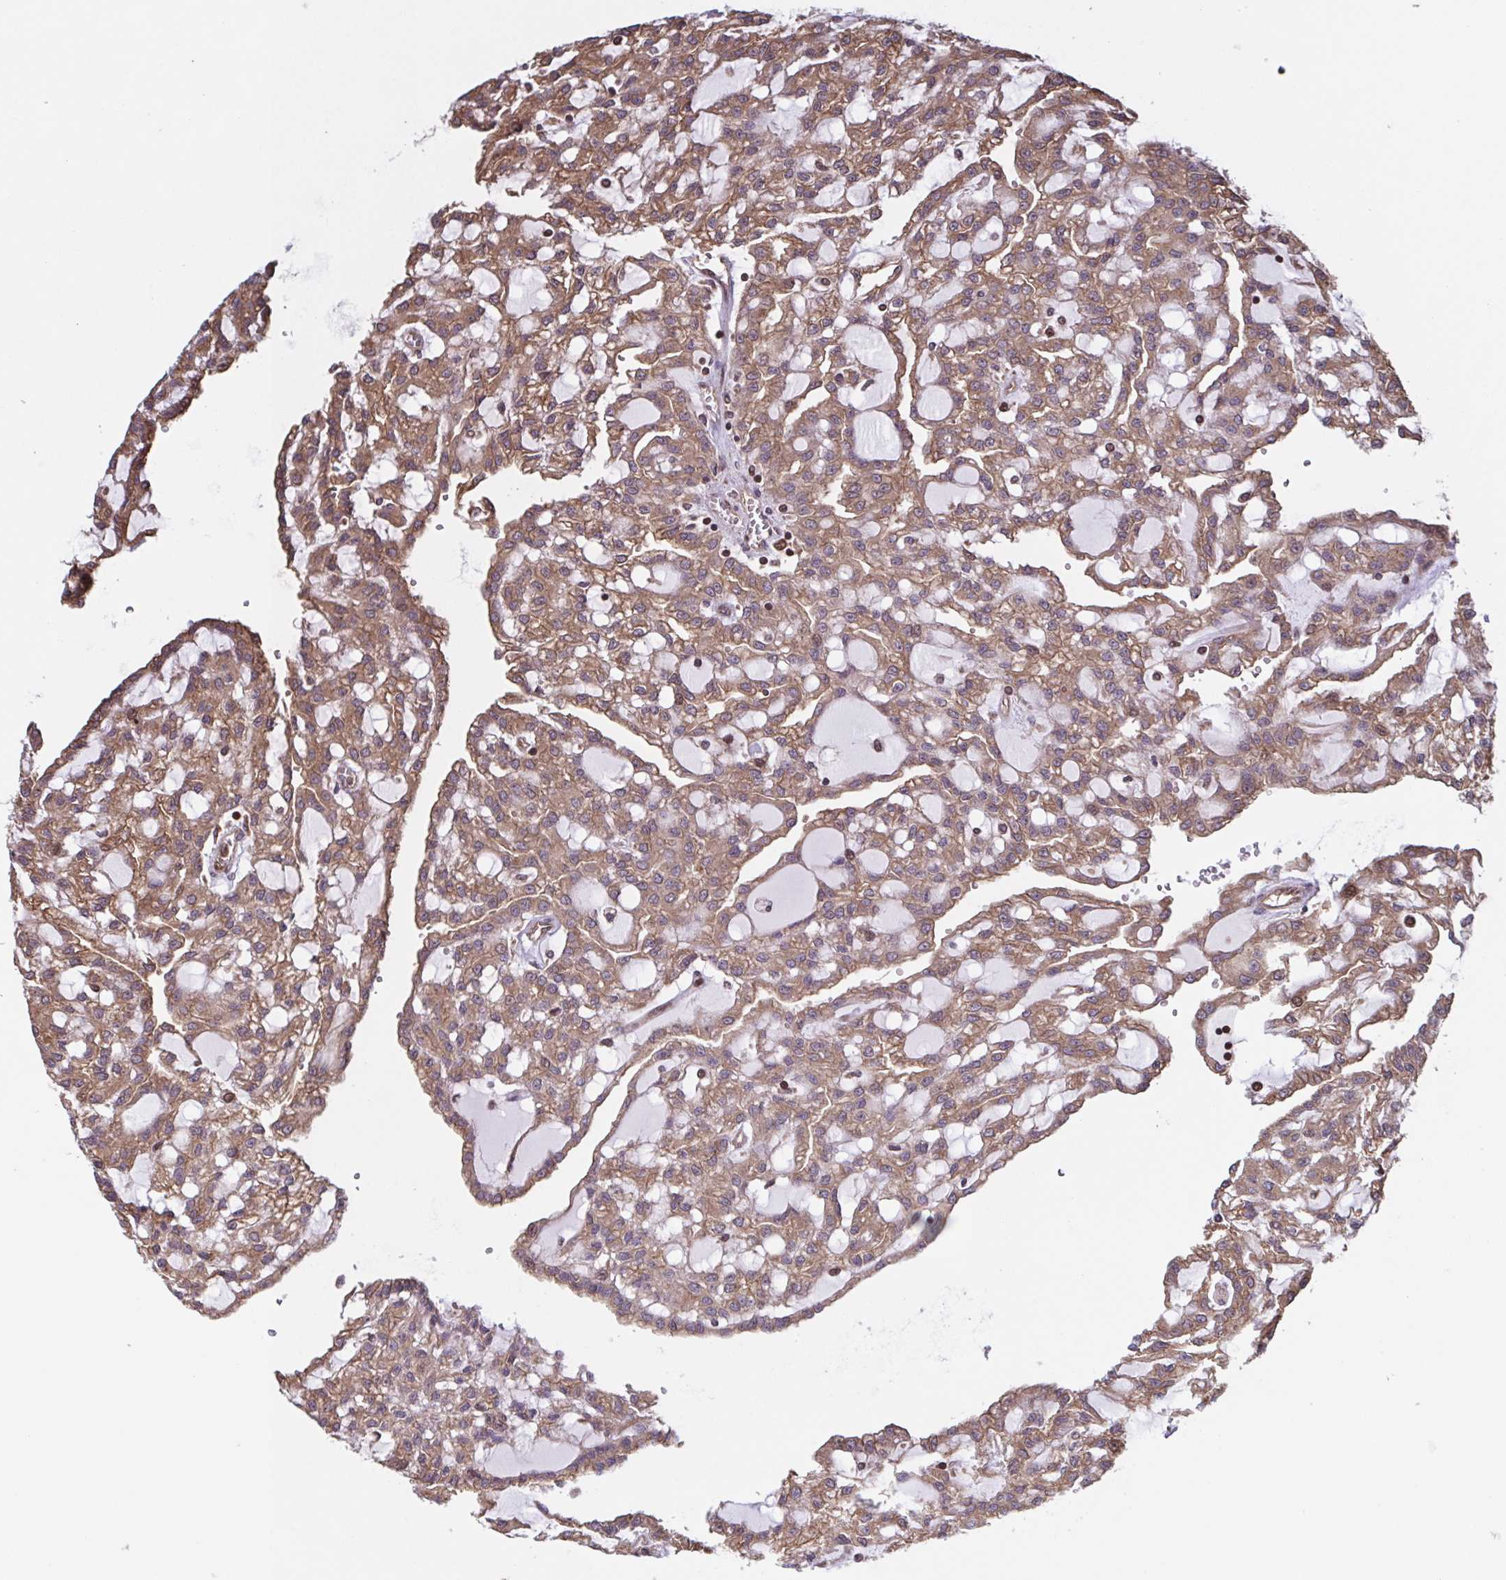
{"staining": {"intensity": "moderate", "quantity": ">75%", "location": "cytoplasmic/membranous"}, "tissue": "renal cancer", "cell_type": "Tumor cells", "image_type": "cancer", "snomed": [{"axis": "morphology", "description": "Adenocarcinoma, NOS"}, {"axis": "topography", "description": "Kidney"}], "caption": "Protein analysis of renal cancer (adenocarcinoma) tissue displays moderate cytoplasmic/membranous expression in approximately >75% of tumor cells. (brown staining indicates protein expression, while blue staining denotes nuclei).", "gene": "SEC63", "patient": {"sex": "male", "age": 63}}